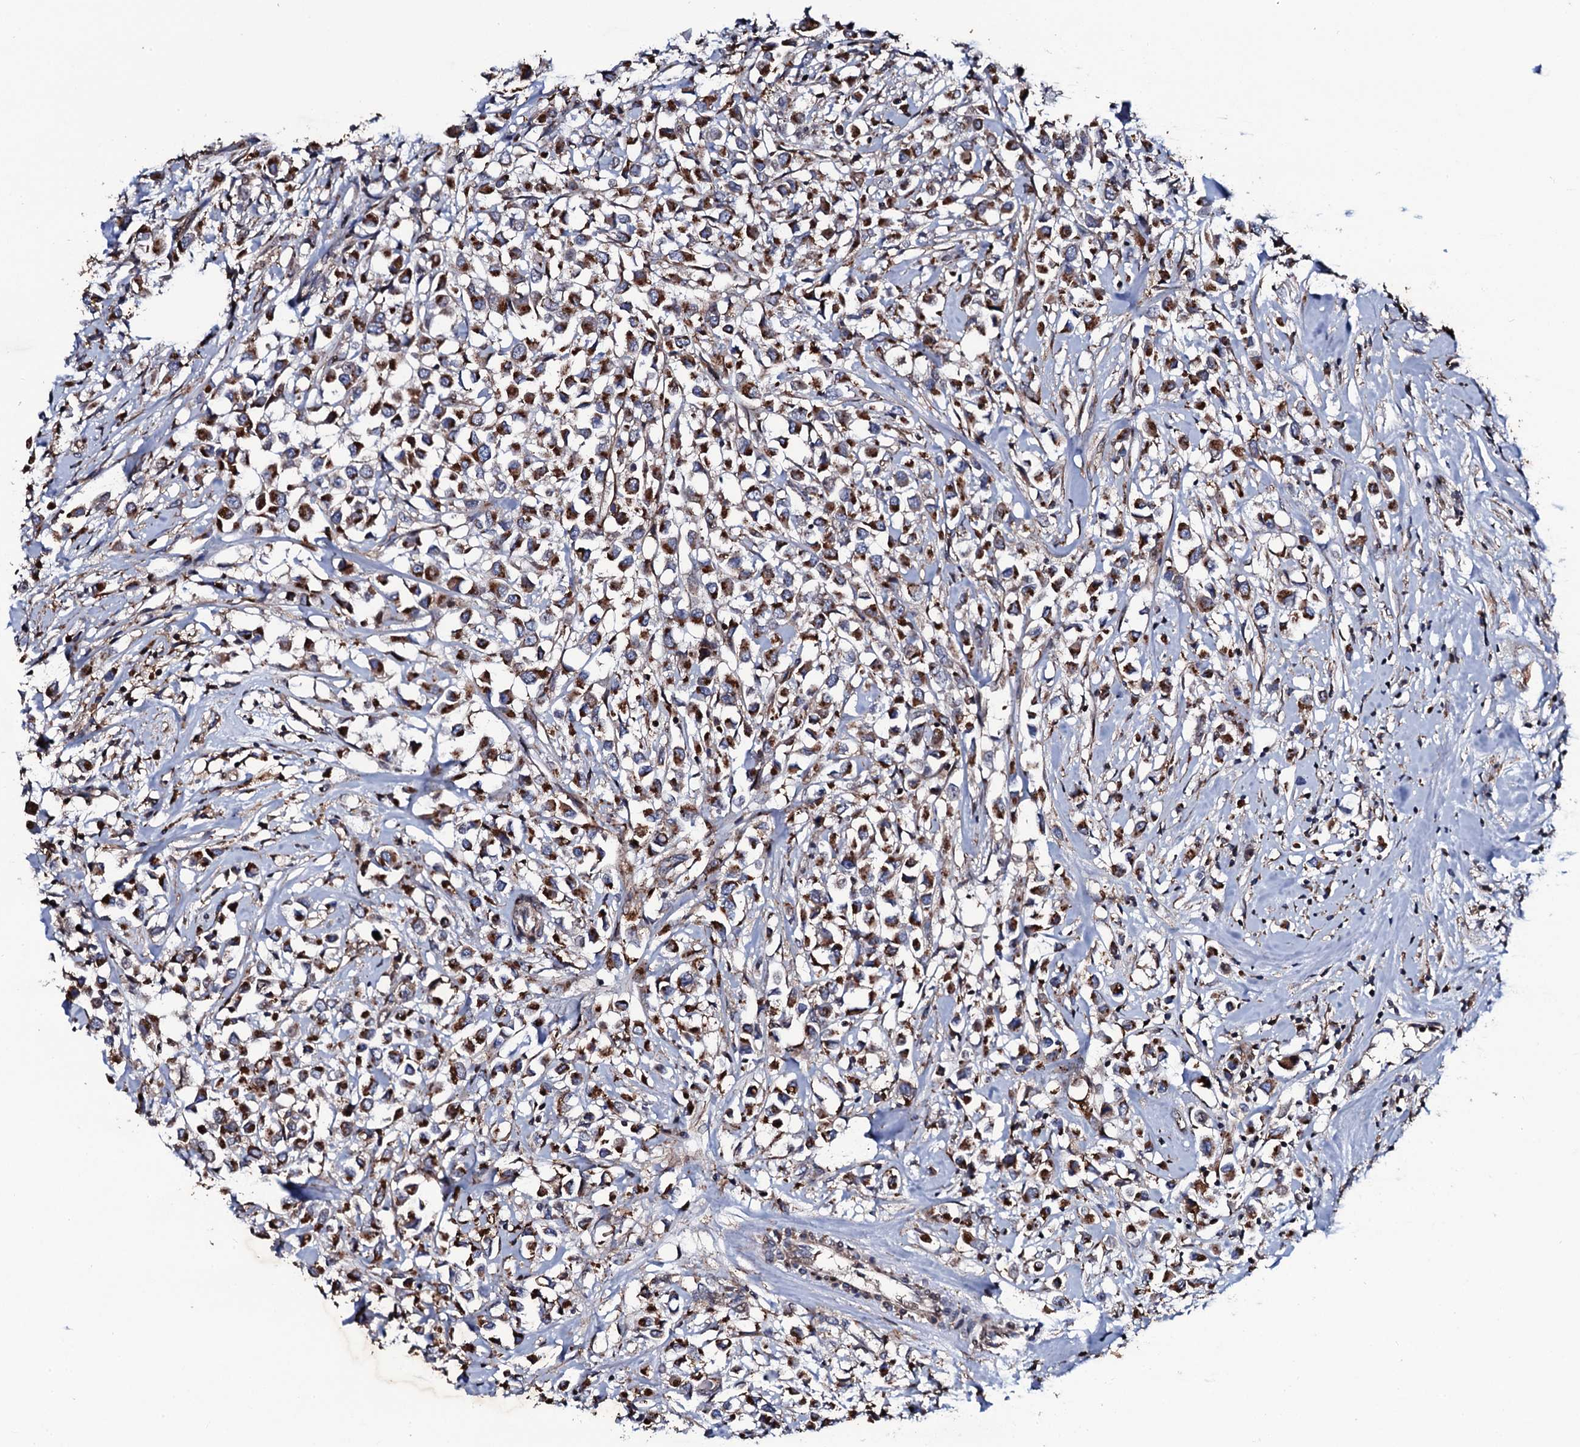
{"staining": {"intensity": "strong", "quantity": ">75%", "location": "cytoplasmic/membranous"}, "tissue": "breast cancer", "cell_type": "Tumor cells", "image_type": "cancer", "snomed": [{"axis": "morphology", "description": "Duct carcinoma"}, {"axis": "topography", "description": "Breast"}], "caption": "Infiltrating ductal carcinoma (breast) stained with a brown dye shows strong cytoplasmic/membranous positive expression in about >75% of tumor cells.", "gene": "PLET1", "patient": {"sex": "female", "age": 87}}